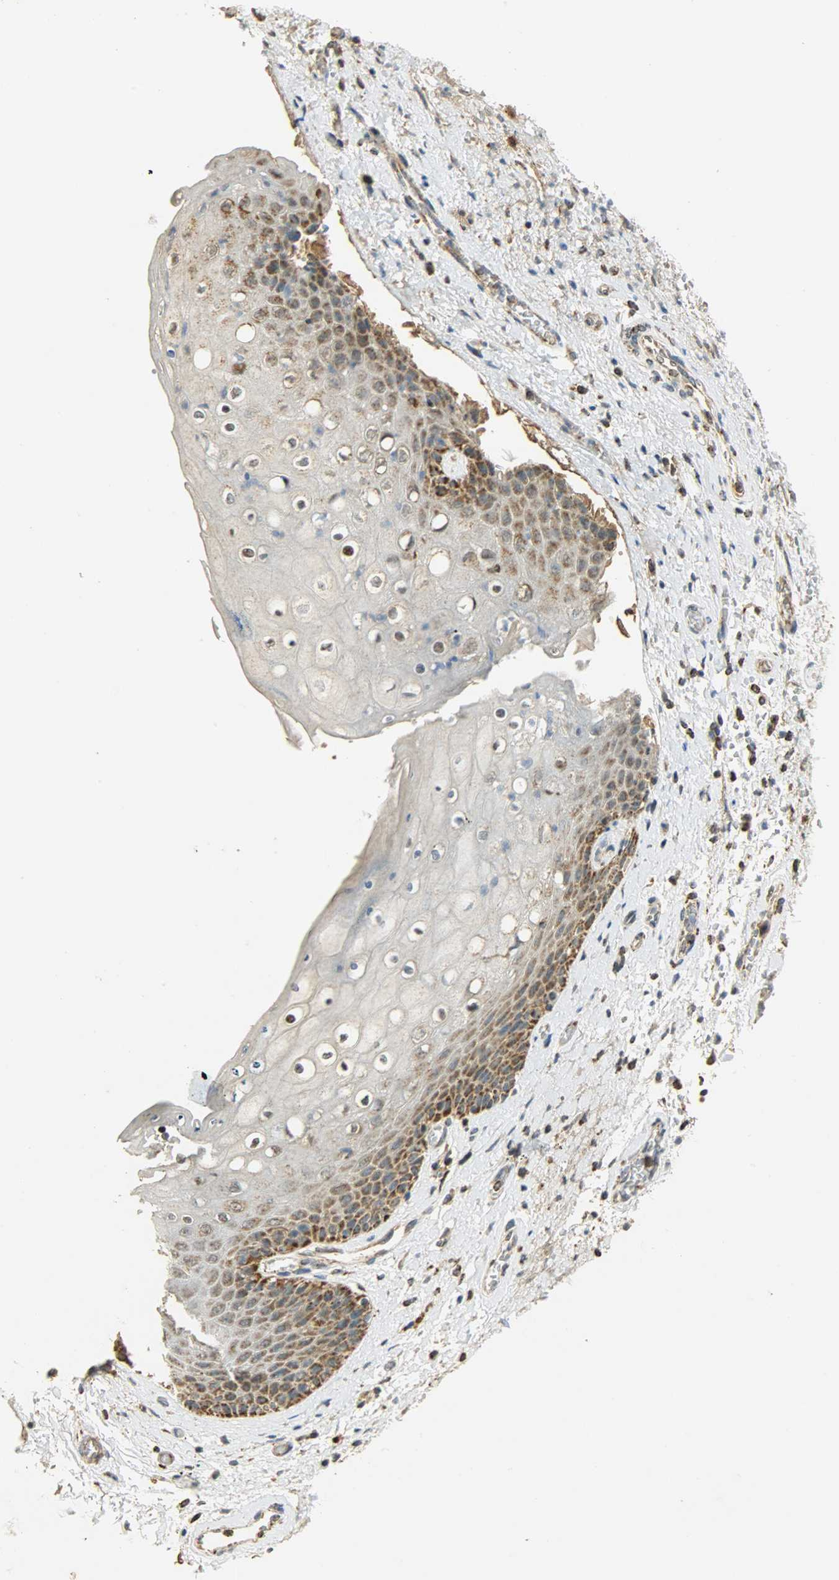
{"staining": {"intensity": "moderate", "quantity": "25%-75%", "location": "cytoplasmic/membranous"}, "tissue": "skin", "cell_type": "Epidermal cells", "image_type": "normal", "snomed": [{"axis": "morphology", "description": "Normal tissue, NOS"}, {"axis": "topography", "description": "Anal"}], "caption": "Immunohistochemistry (DAB (3,3'-diaminobenzidine)) staining of benign skin reveals moderate cytoplasmic/membranous protein positivity in about 25%-75% of epidermal cells.", "gene": "HDHD5", "patient": {"sex": "female", "age": 46}}